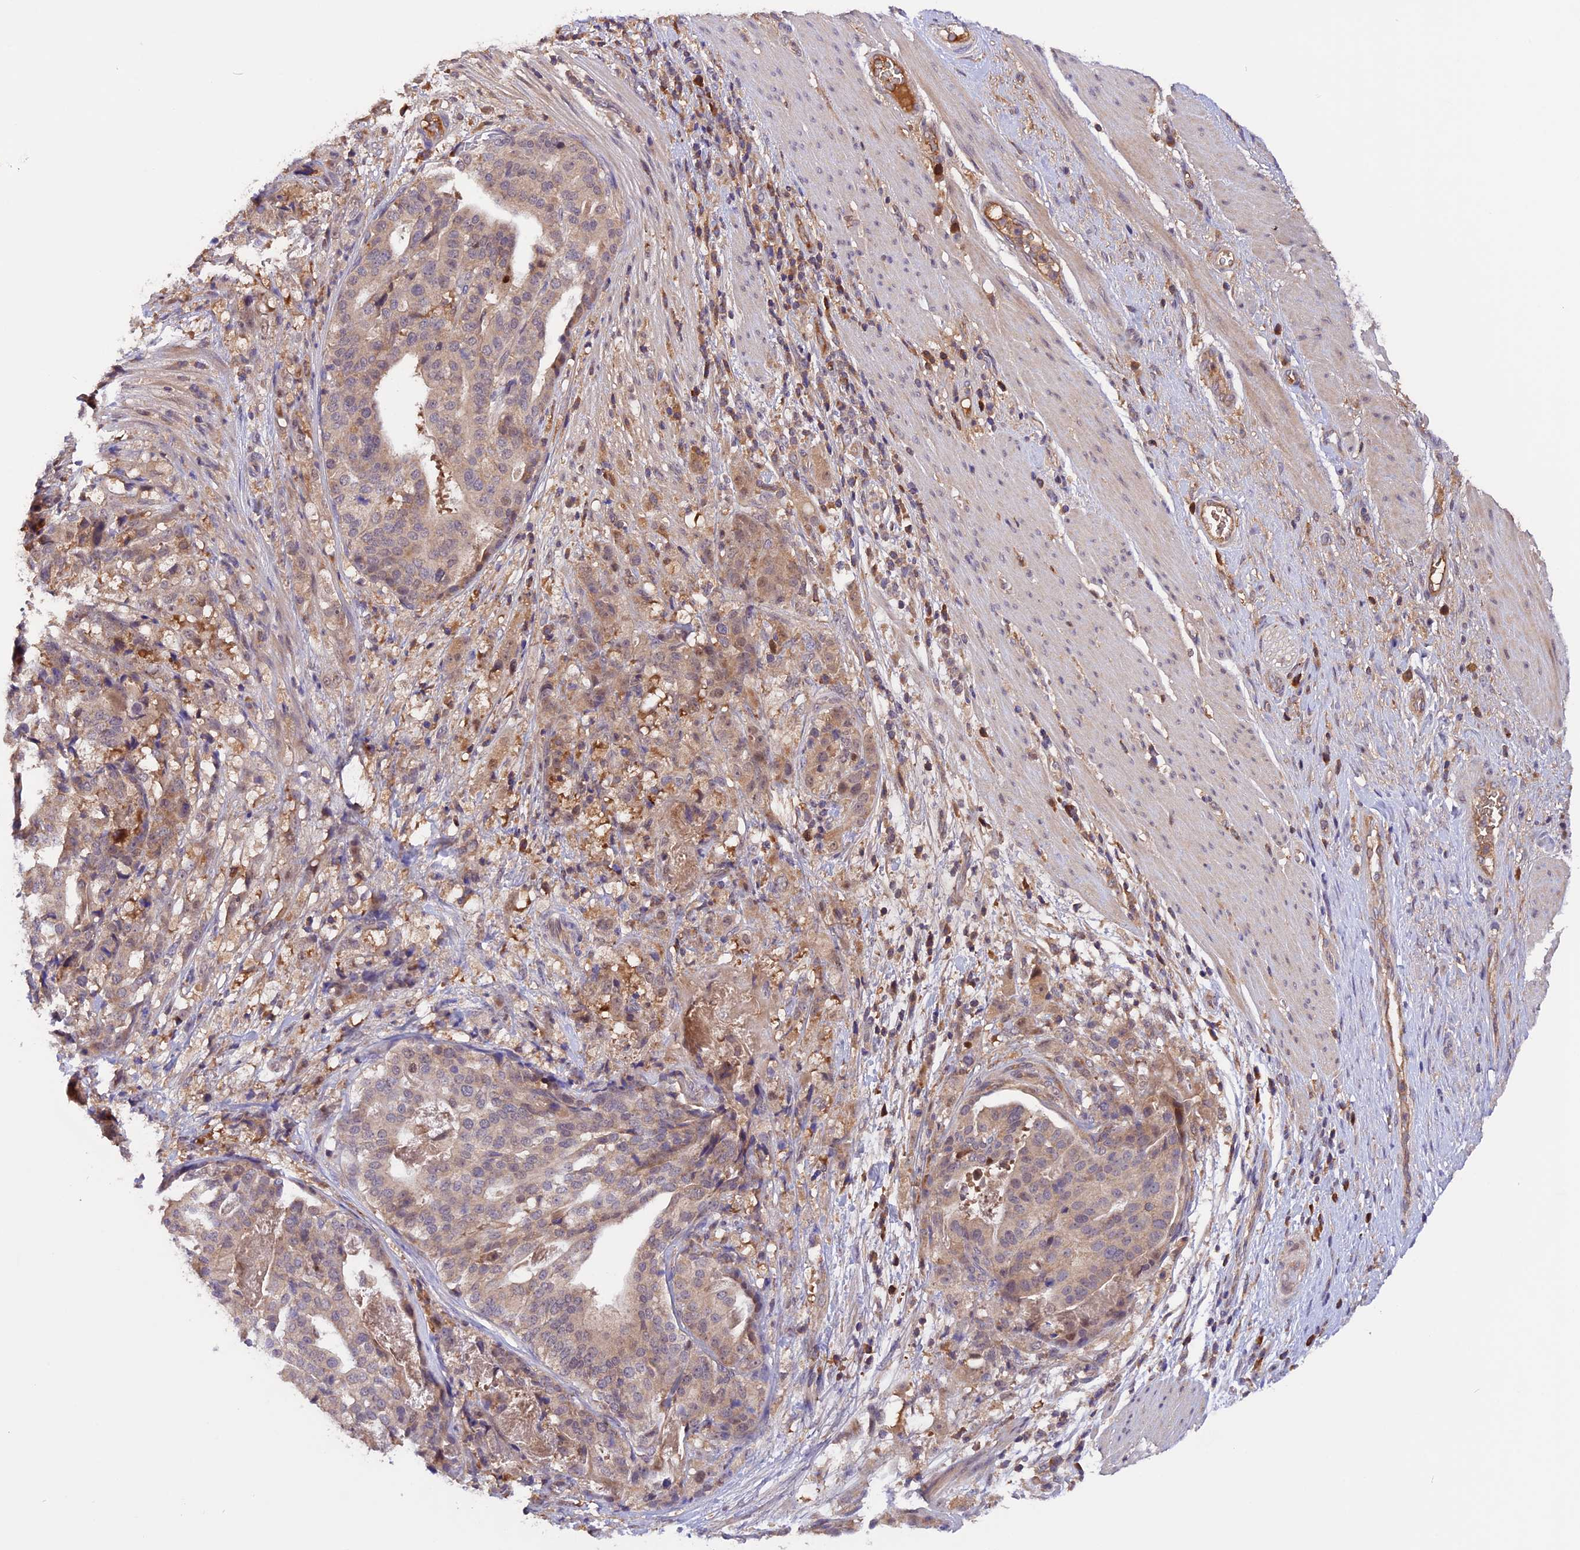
{"staining": {"intensity": "weak", "quantity": "25%-75%", "location": "cytoplasmic/membranous"}, "tissue": "stomach cancer", "cell_type": "Tumor cells", "image_type": "cancer", "snomed": [{"axis": "morphology", "description": "Adenocarcinoma, NOS"}, {"axis": "topography", "description": "Stomach"}], "caption": "Approximately 25%-75% of tumor cells in stomach cancer (adenocarcinoma) exhibit weak cytoplasmic/membranous protein expression as visualized by brown immunohistochemical staining.", "gene": "MARK4", "patient": {"sex": "male", "age": 48}}